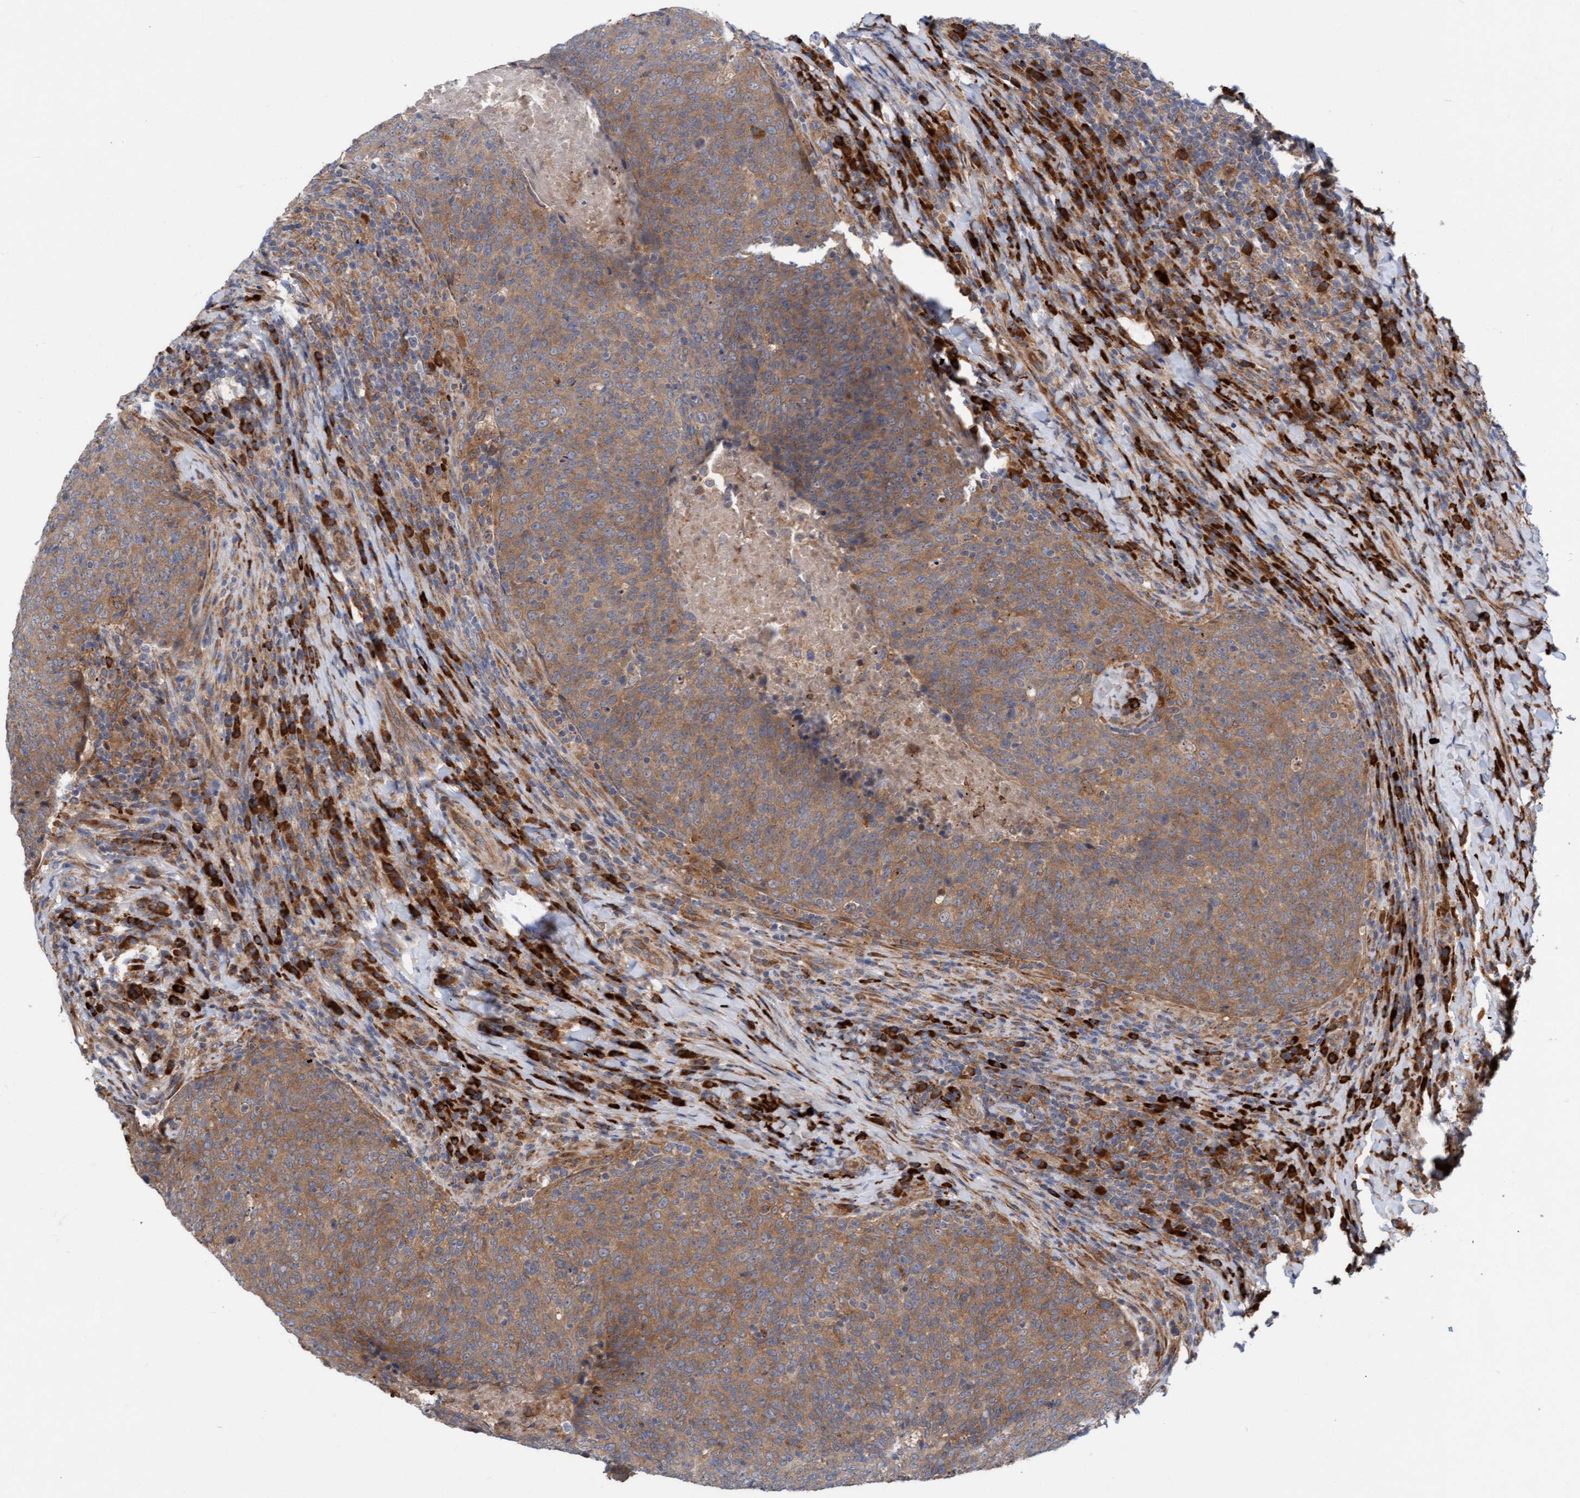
{"staining": {"intensity": "moderate", "quantity": ">75%", "location": "cytoplasmic/membranous"}, "tissue": "head and neck cancer", "cell_type": "Tumor cells", "image_type": "cancer", "snomed": [{"axis": "morphology", "description": "Squamous cell carcinoma, NOS"}, {"axis": "morphology", "description": "Squamous cell carcinoma, metastatic, NOS"}, {"axis": "topography", "description": "Lymph node"}, {"axis": "topography", "description": "Head-Neck"}], "caption": "A high-resolution micrograph shows immunohistochemistry staining of head and neck cancer, which shows moderate cytoplasmic/membranous expression in approximately >75% of tumor cells.", "gene": "KIAA0753", "patient": {"sex": "male", "age": 62}}